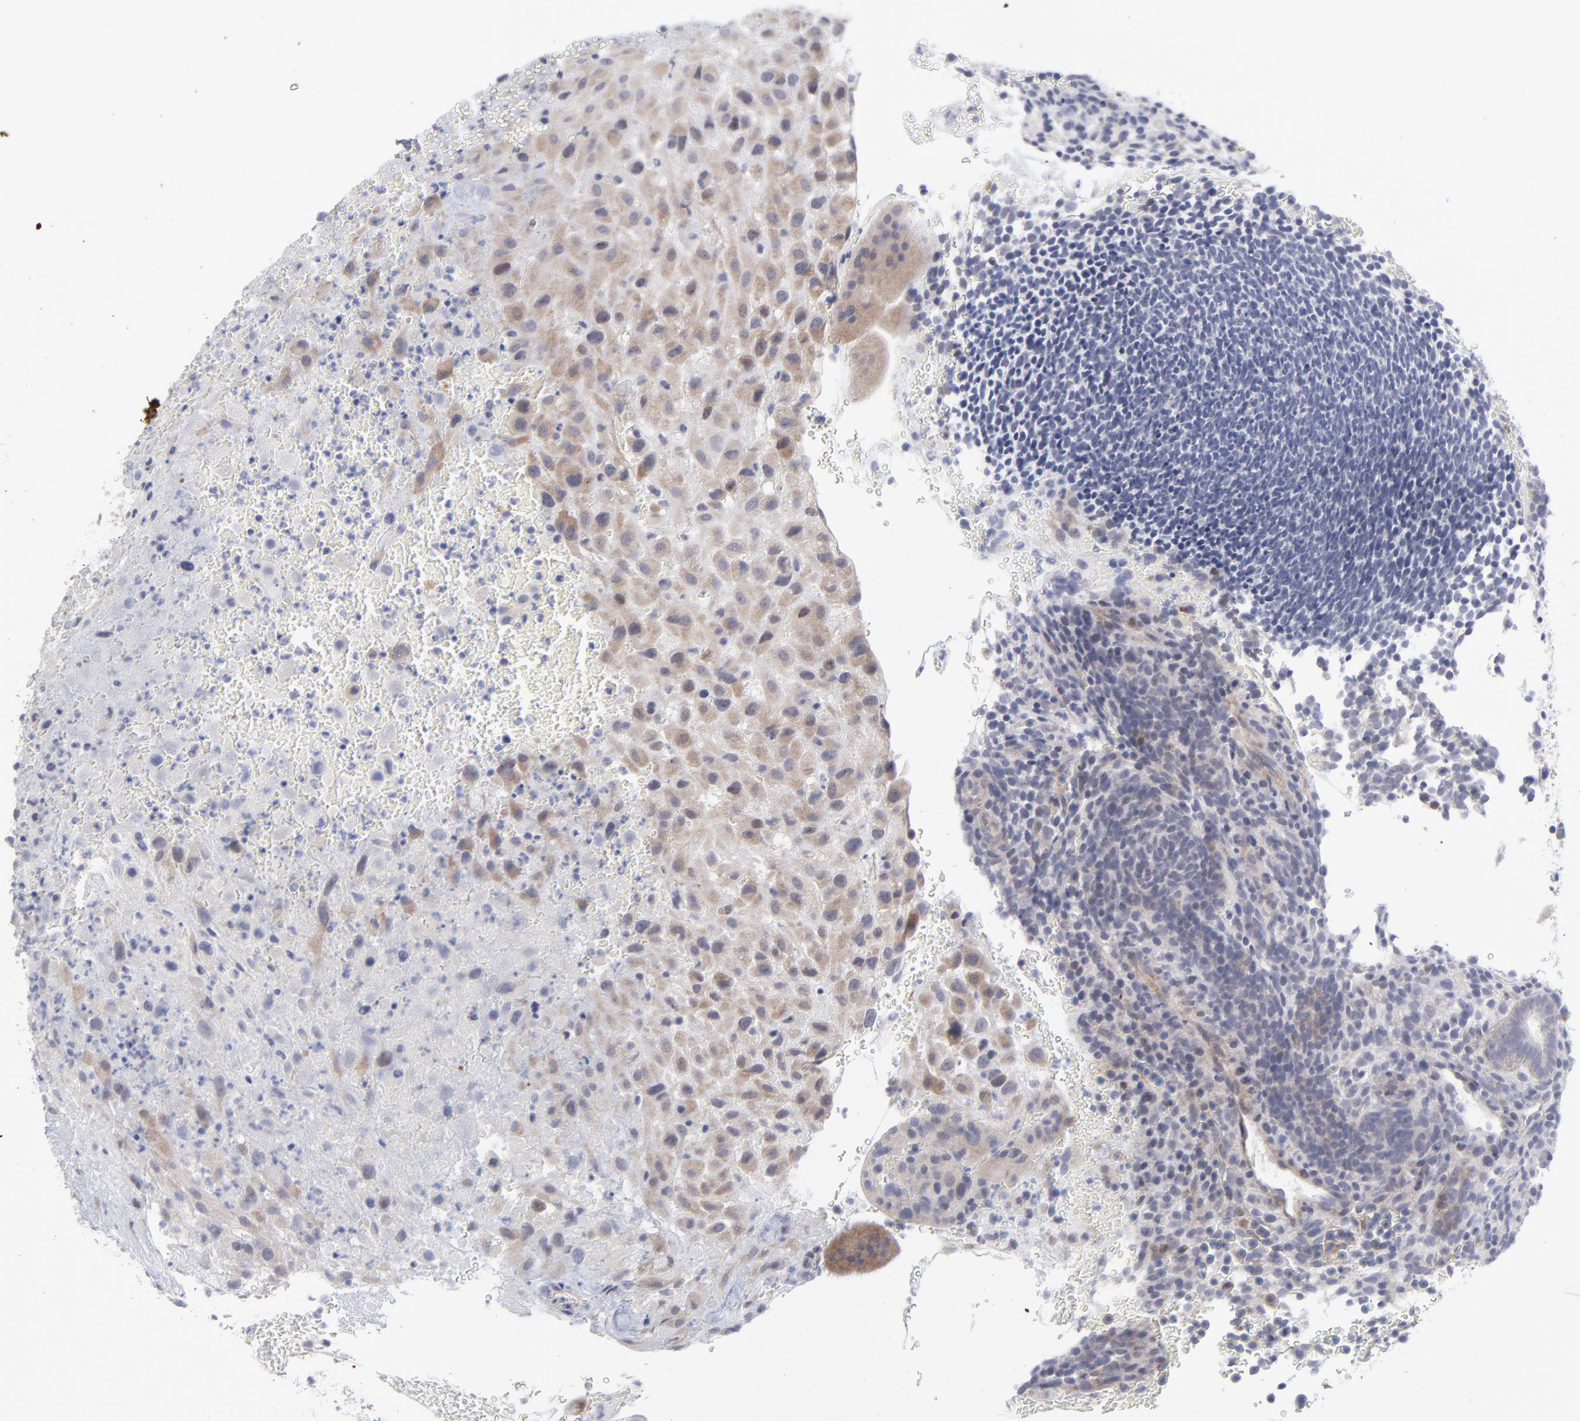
{"staining": {"intensity": "weak", "quantity": ">75%", "location": "cytoplasmic/membranous"}, "tissue": "placenta", "cell_type": "Decidual cells", "image_type": "normal", "snomed": [{"axis": "morphology", "description": "Normal tissue, NOS"}, {"axis": "topography", "description": "Placenta"}], "caption": "High-magnification brightfield microscopy of unremarkable placenta stained with DAB (3,3'-diaminobenzidine) (brown) and counterstained with hematoxylin (blue). decidual cells exhibit weak cytoplasmic/membranous staining is identified in about>75% of cells.", "gene": "RPS24", "patient": {"sex": "female", "age": 19}}